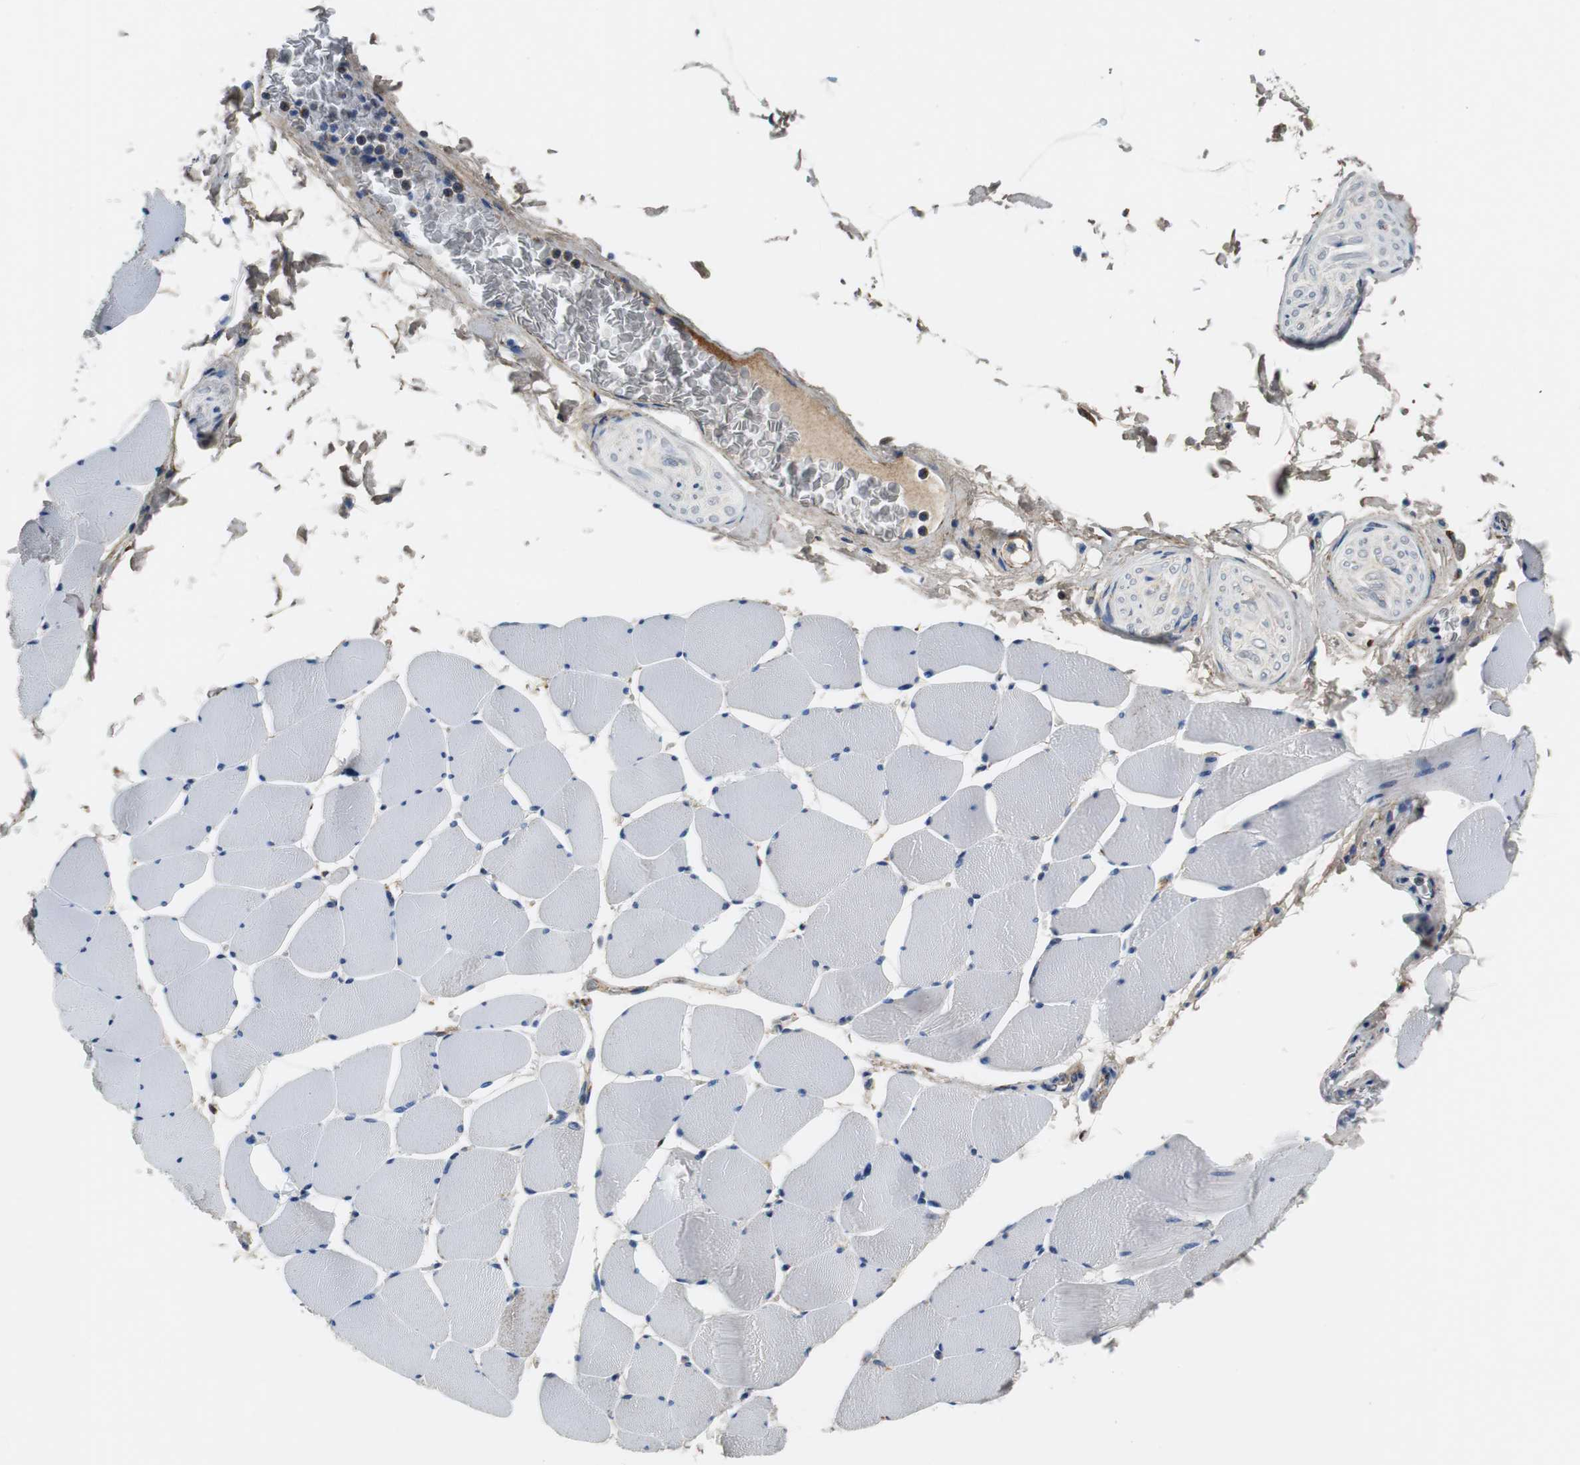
{"staining": {"intensity": "negative", "quantity": "none", "location": "none"}, "tissue": "skeletal muscle", "cell_type": "Myocytes", "image_type": "normal", "snomed": [{"axis": "morphology", "description": "Normal tissue, NOS"}, {"axis": "topography", "description": "Skeletal muscle"}], "caption": "Normal skeletal muscle was stained to show a protein in brown. There is no significant staining in myocytes. The staining was performed using DAB to visualize the protein expression in brown, while the nuclei were stained in blue with hematoxylin (Magnification: 20x).", "gene": "C1QTNF7", "patient": {"sex": "male", "age": 62}}